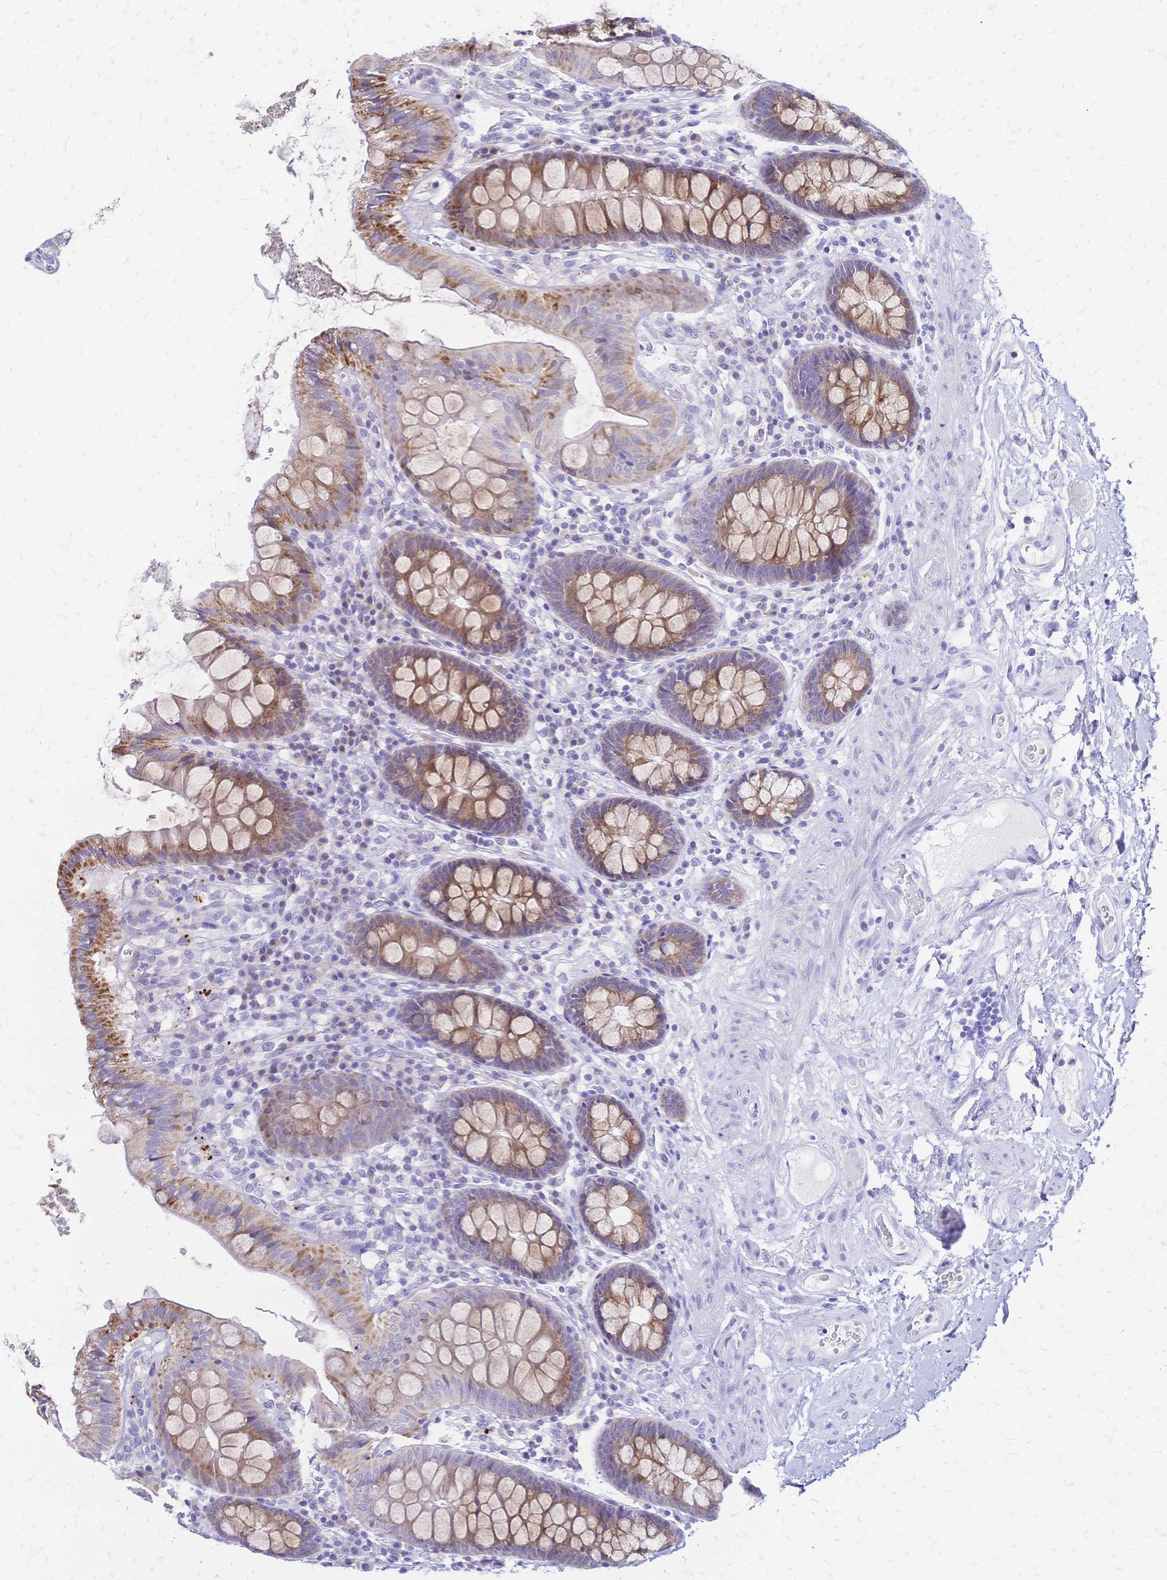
{"staining": {"intensity": "negative", "quantity": "none", "location": "none"}, "tissue": "colon", "cell_type": "Endothelial cells", "image_type": "normal", "snomed": [{"axis": "morphology", "description": "Normal tissue, NOS"}, {"axis": "topography", "description": "Colon"}], "caption": "There is no significant expression in endothelial cells of colon. The staining is performed using DAB brown chromogen with nuclei counter-stained in using hematoxylin.", "gene": "GRB7", "patient": {"sex": "male", "age": 84}}